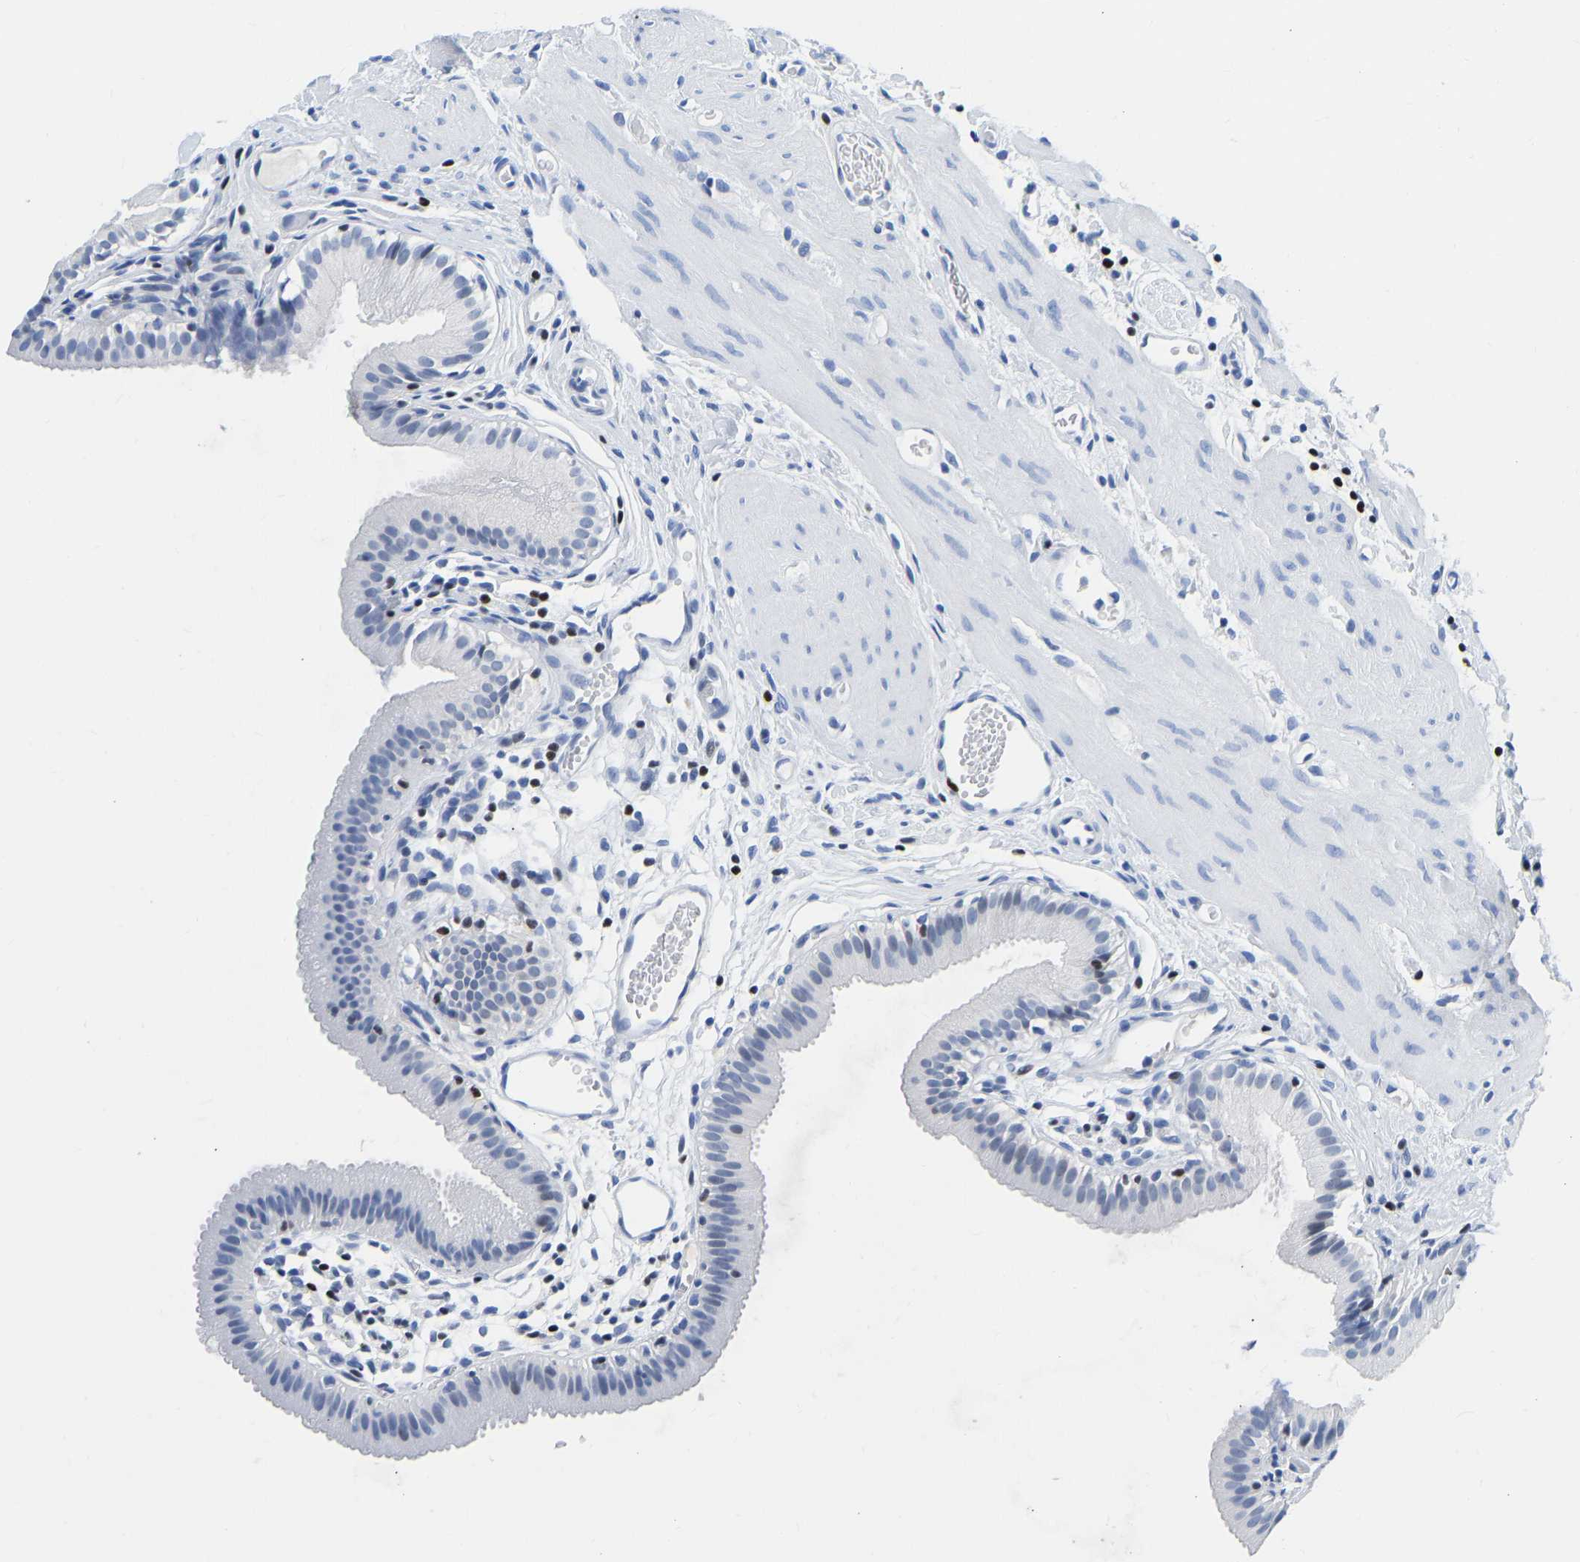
{"staining": {"intensity": "negative", "quantity": "none", "location": "none"}, "tissue": "gallbladder", "cell_type": "Glandular cells", "image_type": "normal", "snomed": [{"axis": "morphology", "description": "Normal tissue, NOS"}, {"axis": "topography", "description": "Gallbladder"}], "caption": "IHC photomicrograph of normal gallbladder: gallbladder stained with DAB (3,3'-diaminobenzidine) exhibits no significant protein expression in glandular cells. (DAB immunohistochemistry (IHC) visualized using brightfield microscopy, high magnification).", "gene": "TCF7", "patient": {"sex": "female", "age": 26}}